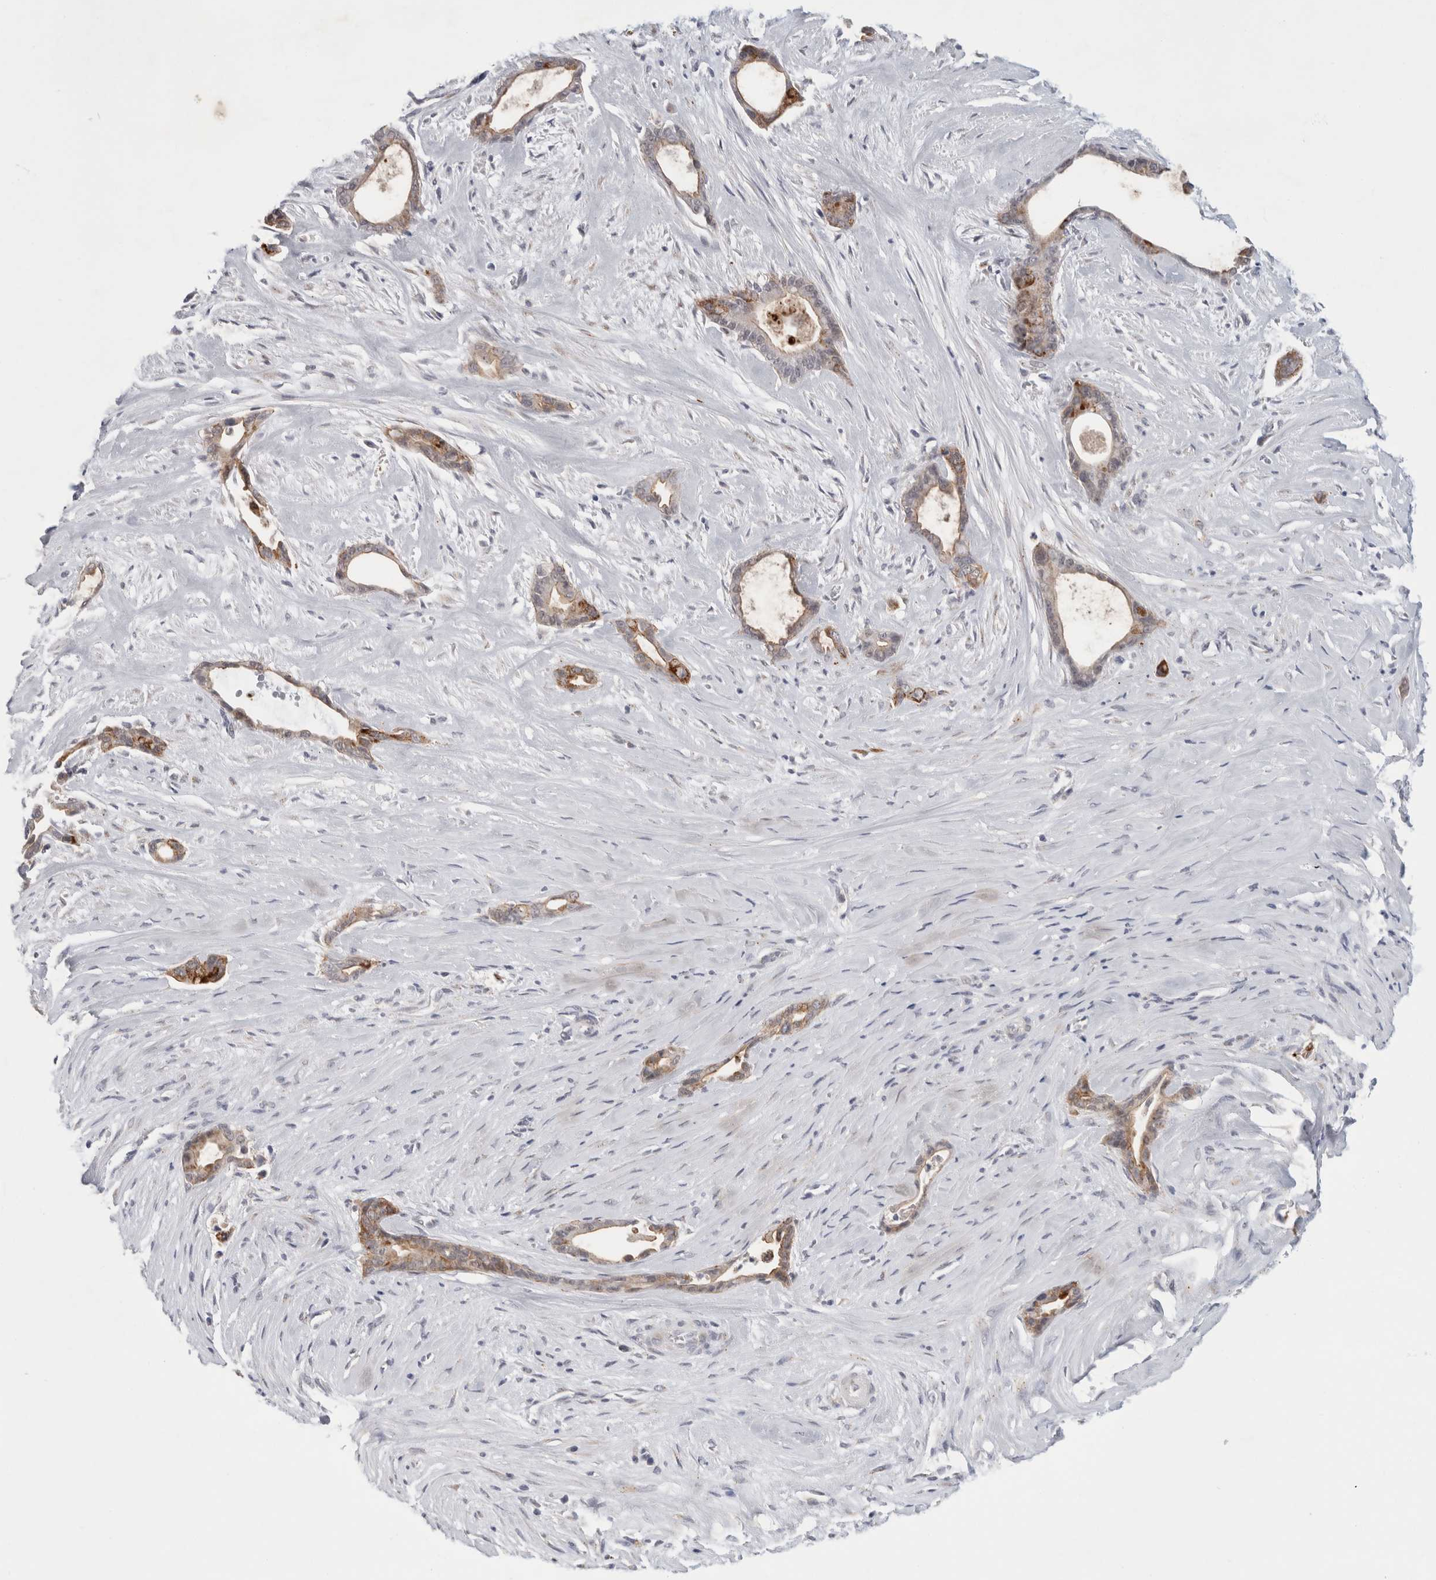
{"staining": {"intensity": "moderate", "quantity": "25%-75%", "location": "cytoplasmic/membranous"}, "tissue": "liver cancer", "cell_type": "Tumor cells", "image_type": "cancer", "snomed": [{"axis": "morphology", "description": "Cholangiocarcinoma"}, {"axis": "topography", "description": "Liver"}], "caption": "Liver cancer was stained to show a protein in brown. There is medium levels of moderate cytoplasmic/membranous staining in about 25%-75% of tumor cells.", "gene": "NIPA1", "patient": {"sex": "female", "age": 55}}